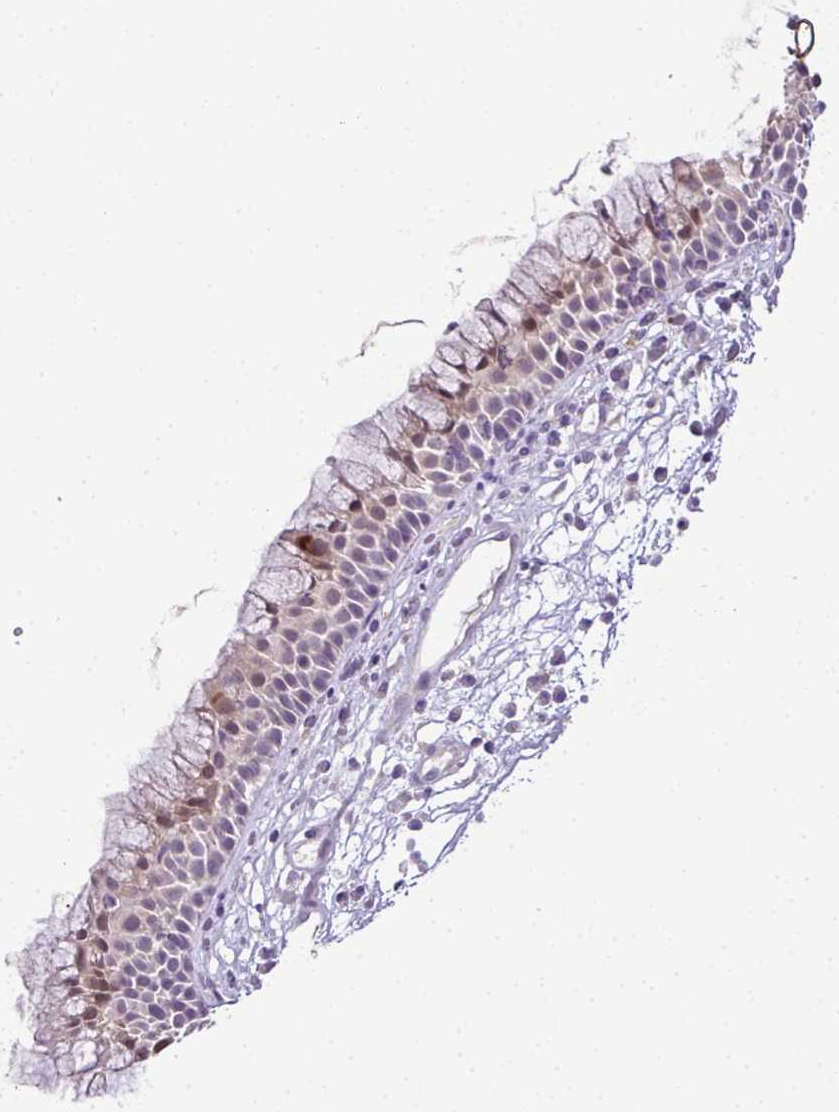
{"staining": {"intensity": "weak", "quantity": "25%-75%", "location": "cytoplasmic/membranous,nuclear"}, "tissue": "nasopharynx", "cell_type": "Respiratory epithelial cells", "image_type": "normal", "snomed": [{"axis": "morphology", "description": "Normal tissue, NOS"}, {"axis": "topography", "description": "Nasopharynx"}], "caption": "Immunohistochemical staining of normal human nasopharynx exhibits 25%-75% levels of weak cytoplasmic/membranous,nuclear protein expression in approximately 25%-75% of respiratory epithelial cells. (DAB (3,3'-diaminobenzidine) IHC with brightfield microscopy, high magnification).", "gene": "CMPK1", "patient": {"sex": "male", "age": 56}}